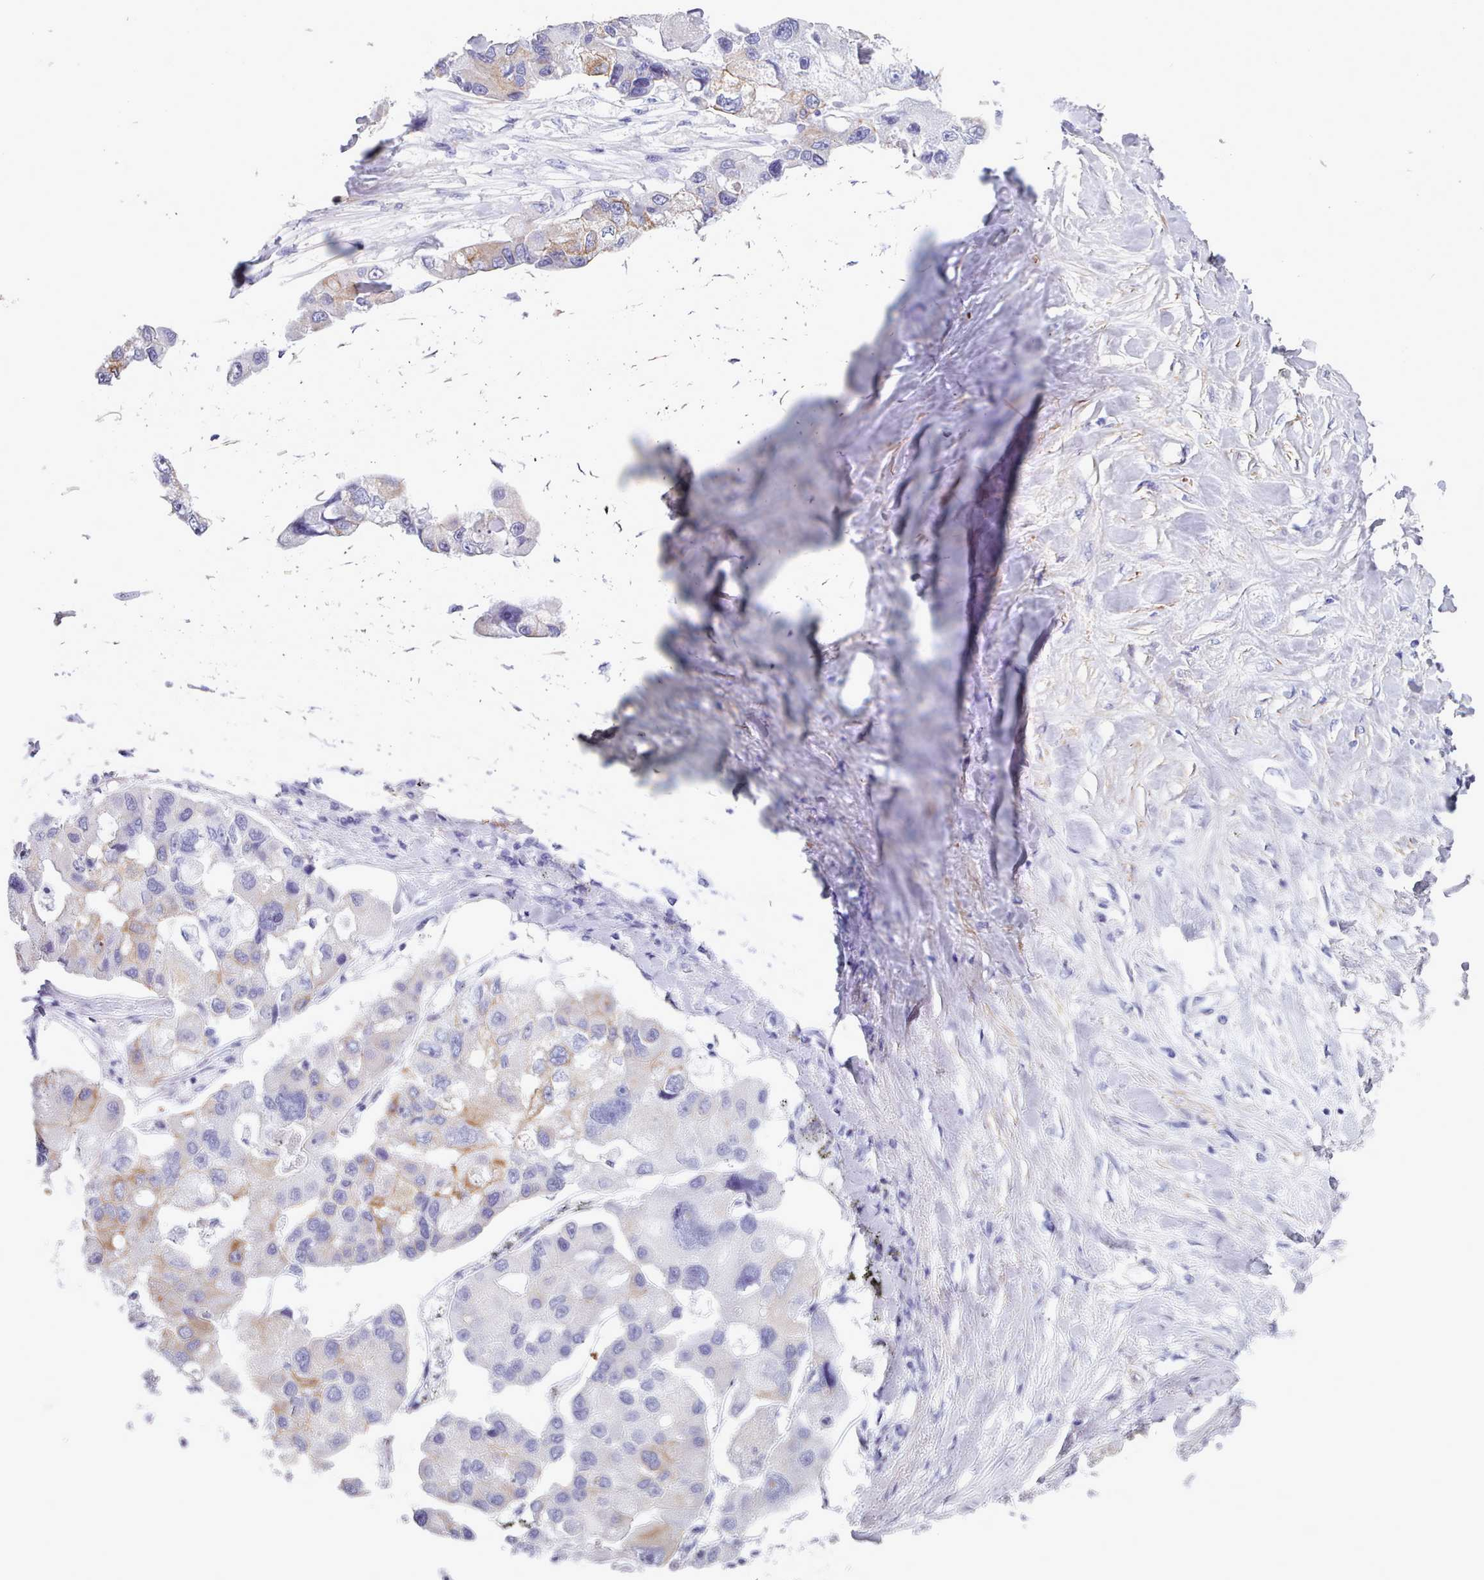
{"staining": {"intensity": "moderate", "quantity": "<25%", "location": "cytoplasmic/membranous"}, "tissue": "lung cancer", "cell_type": "Tumor cells", "image_type": "cancer", "snomed": [{"axis": "morphology", "description": "Adenocarcinoma, NOS"}, {"axis": "topography", "description": "Lung"}], "caption": "A brown stain highlights moderate cytoplasmic/membranous expression of a protein in adenocarcinoma (lung) tumor cells.", "gene": "FPGS", "patient": {"sex": "female", "age": 54}}